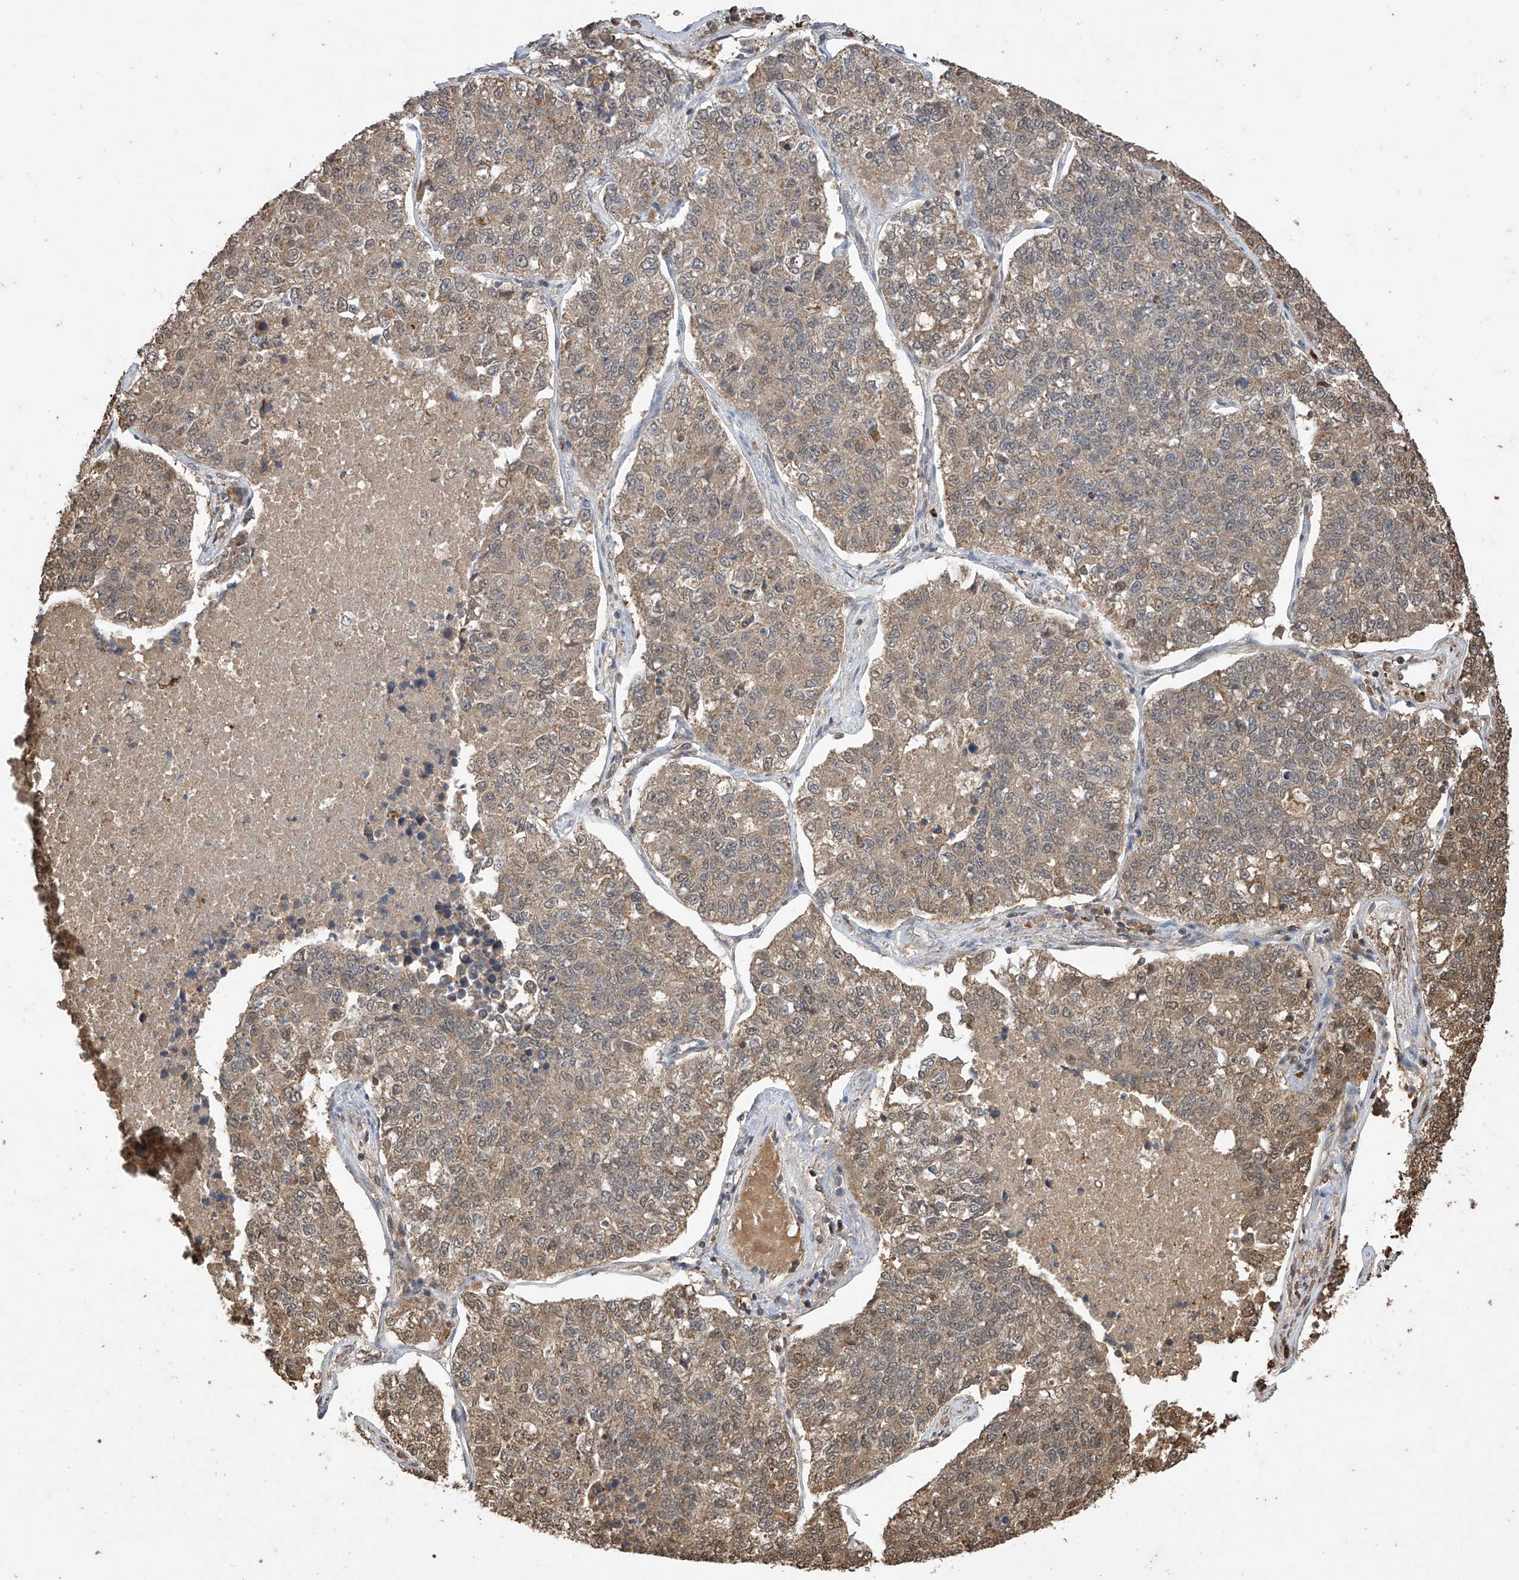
{"staining": {"intensity": "weak", "quantity": ">75%", "location": "cytoplasmic/membranous"}, "tissue": "lung cancer", "cell_type": "Tumor cells", "image_type": "cancer", "snomed": [{"axis": "morphology", "description": "Adenocarcinoma, NOS"}, {"axis": "topography", "description": "Lung"}], "caption": "IHC of lung cancer displays low levels of weak cytoplasmic/membranous expression in about >75% of tumor cells.", "gene": "PNPT1", "patient": {"sex": "male", "age": 49}}